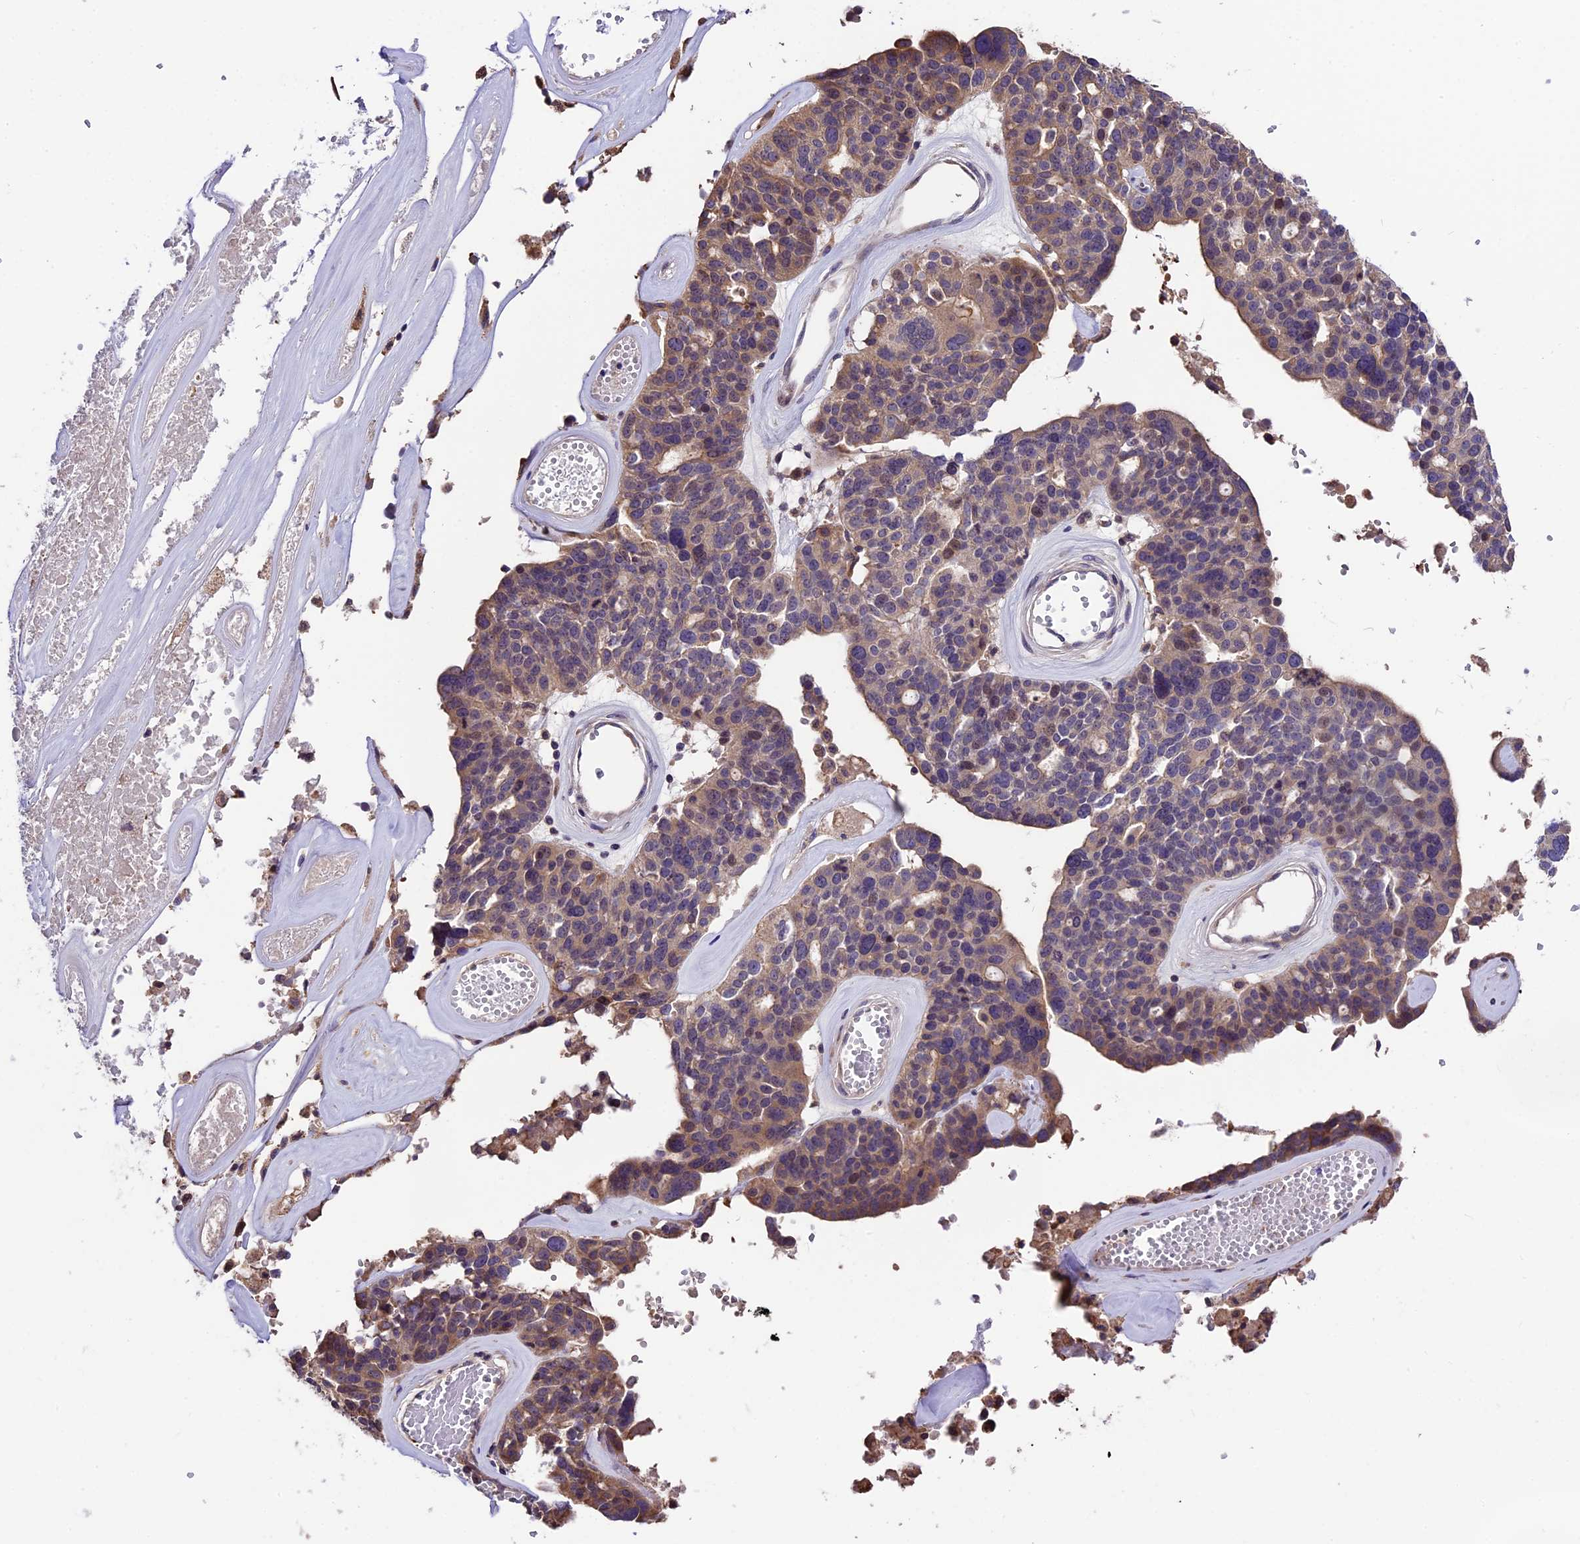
{"staining": {"intensity": "weak", "quantity": "25%-75%", "location": "cytoplasmic/membranous"}, "tissue": "ovarian cancer", "cell_type": "Tumor cells", "image_type": "cancer", "snomed": [{"axis": "morphology", "description": "Cystadenocarcinoma, serous, NOS"}, {"axis": "topography", "description": "Ovary"}], "caption": "Protein expression analysis of human ovarian cancer reveals weak cytoplasmic/membranous positivity in about 25%-75% of tumor cells. The staining is performed using DAB (3,3'-diaminobenzidine) brown chromogen to label protein expression. The nuclei are counter-stained blue using hematoxylin.", "gene": "ABCC10", "patient": {"sex": "female", "age": 59}}